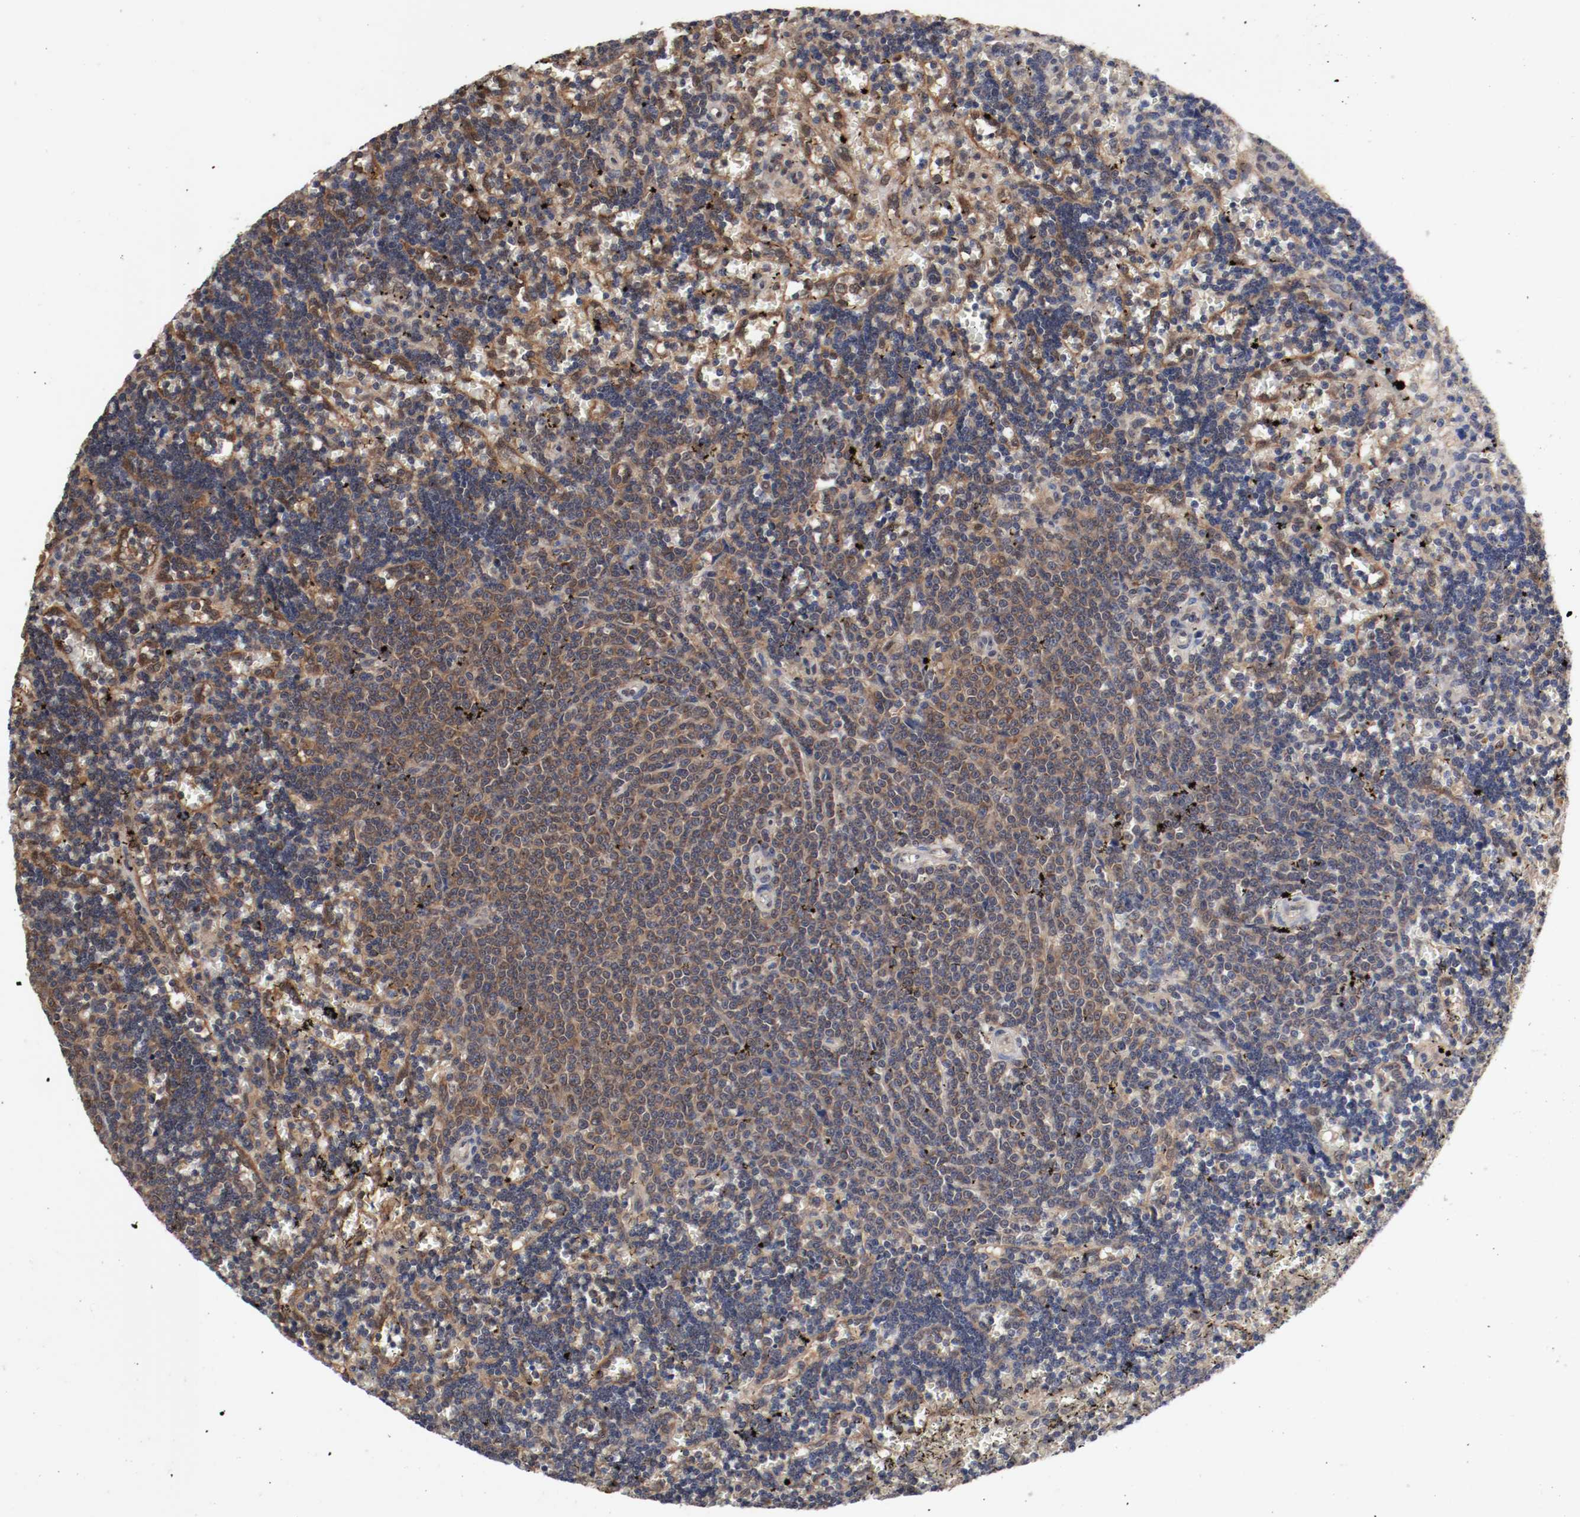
{"staining": {"intensity": "moderate", "quantity": ">75%", "location": "cytoplasmic/membranous"}, "tissue": "lymphoma", "cell_type": "Tumor cells", "image_type": "cancer", "snomed": [{"axis": "morphology", "description": "Malignant lymphoma, non-Hodgkin's type, Low grade"}, {"axis": "topography", "description": "Spleen"}], "caption": "Lymphoma stained with DAB (3,3'-diaminobenzidine) immunohistochemistry exhibits medium levels of moderate cytoplasmic/membranous positivity in about >75% of tumor cells.", "gene": "AFG3L2", "patient": {"sex": "male", "age": 60}}